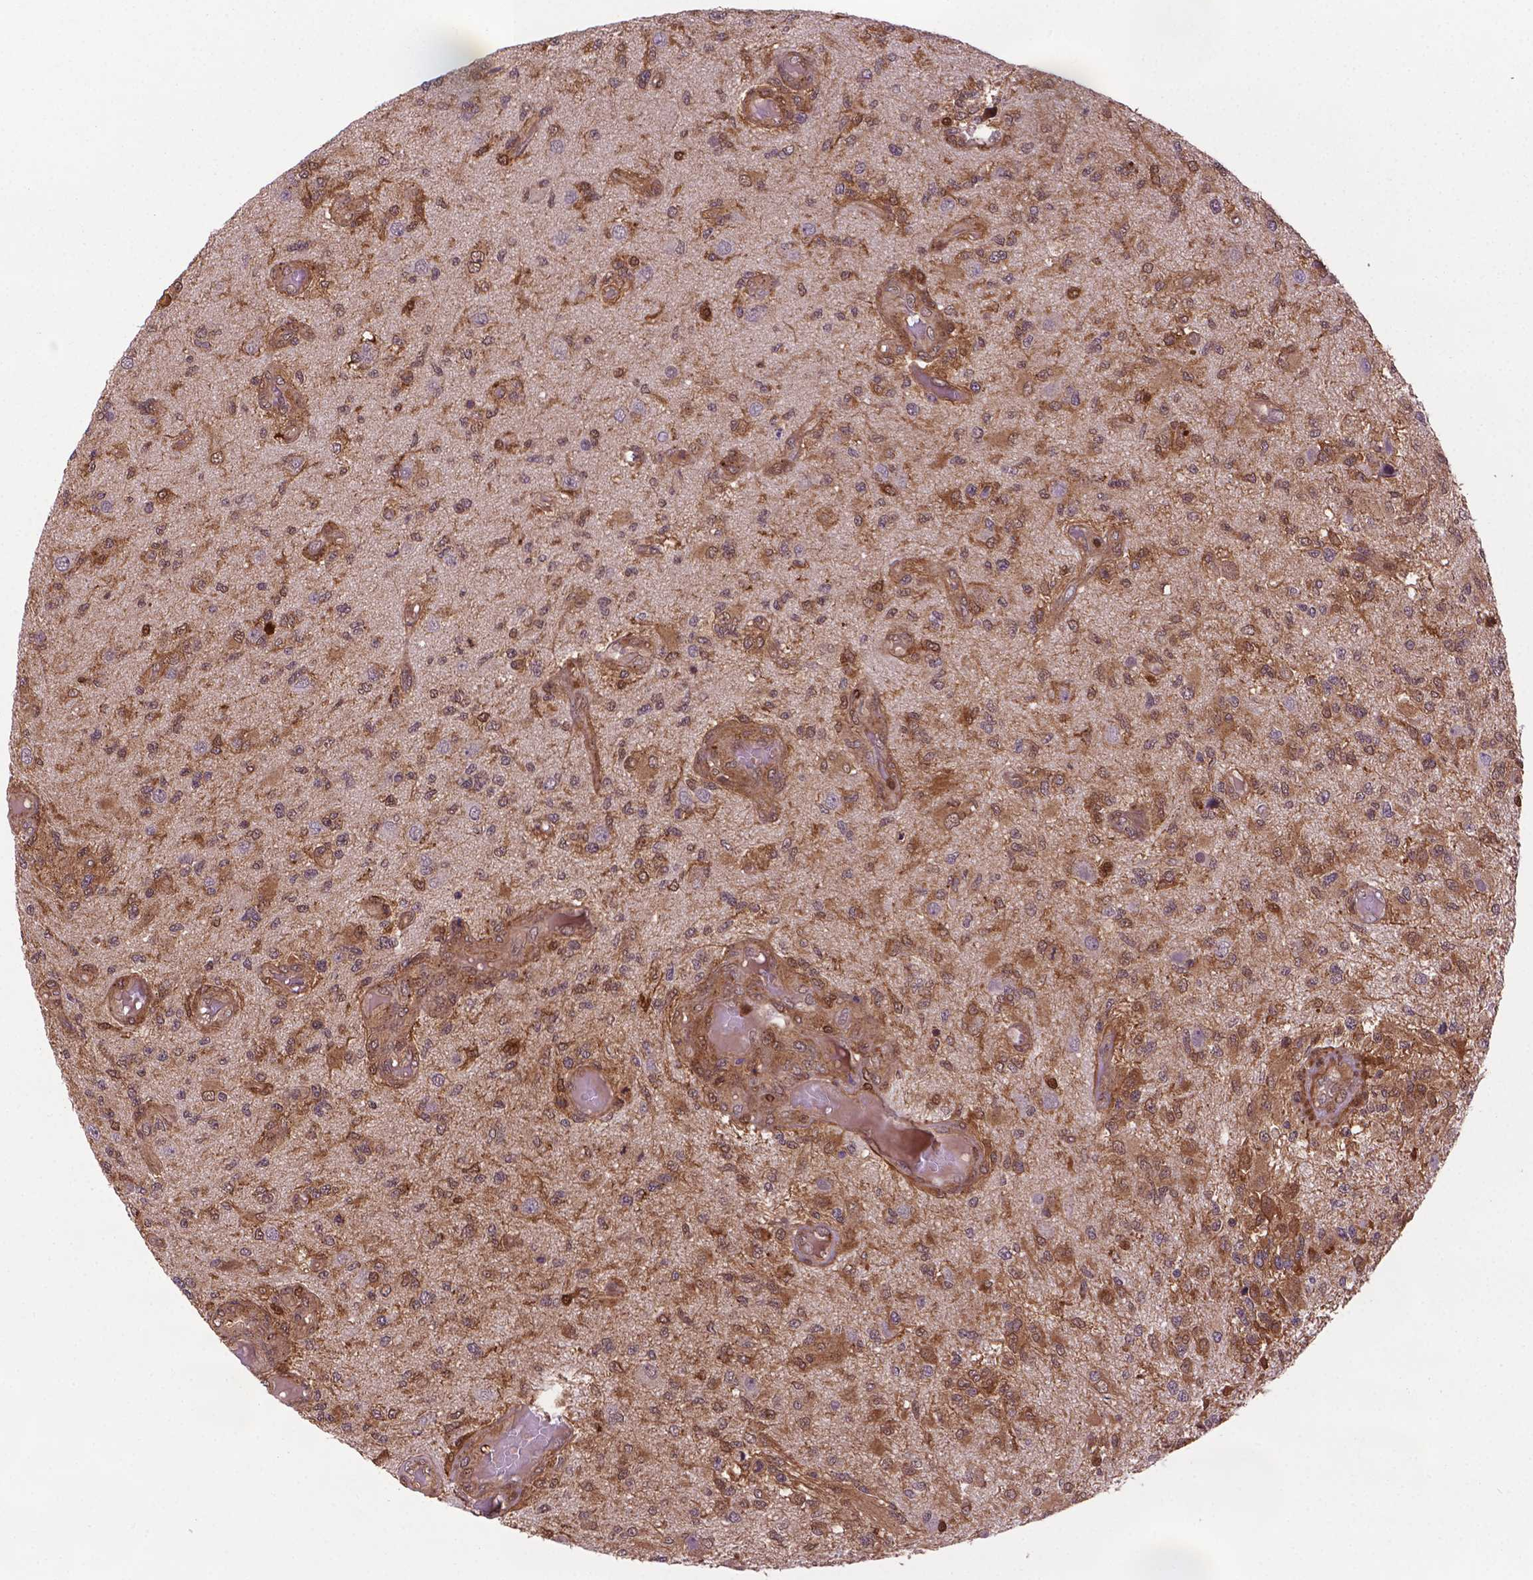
{"staining": {"intensity": "moderate", "quantity": ">75%", "location": "cytoplasmic/membranous,nuclear"}, "tissue": "glioma", "cell_type": "Tumor cells", "image_type": "cancer", "snomed": [{"axis": "morphology", "description": "Glioma, malignant, High grade"}, {"axis": "topography", "description": "Brain"}], "caption": "Immunohistochemical staining of human malignant glioma (high-grade) displays medium levels of moderate cytoplasmic/membranous and nuclear expression in about >75% of tumor cells.", "gene": "PLIN3", "patient": {"sex": "female", "age": 63}}